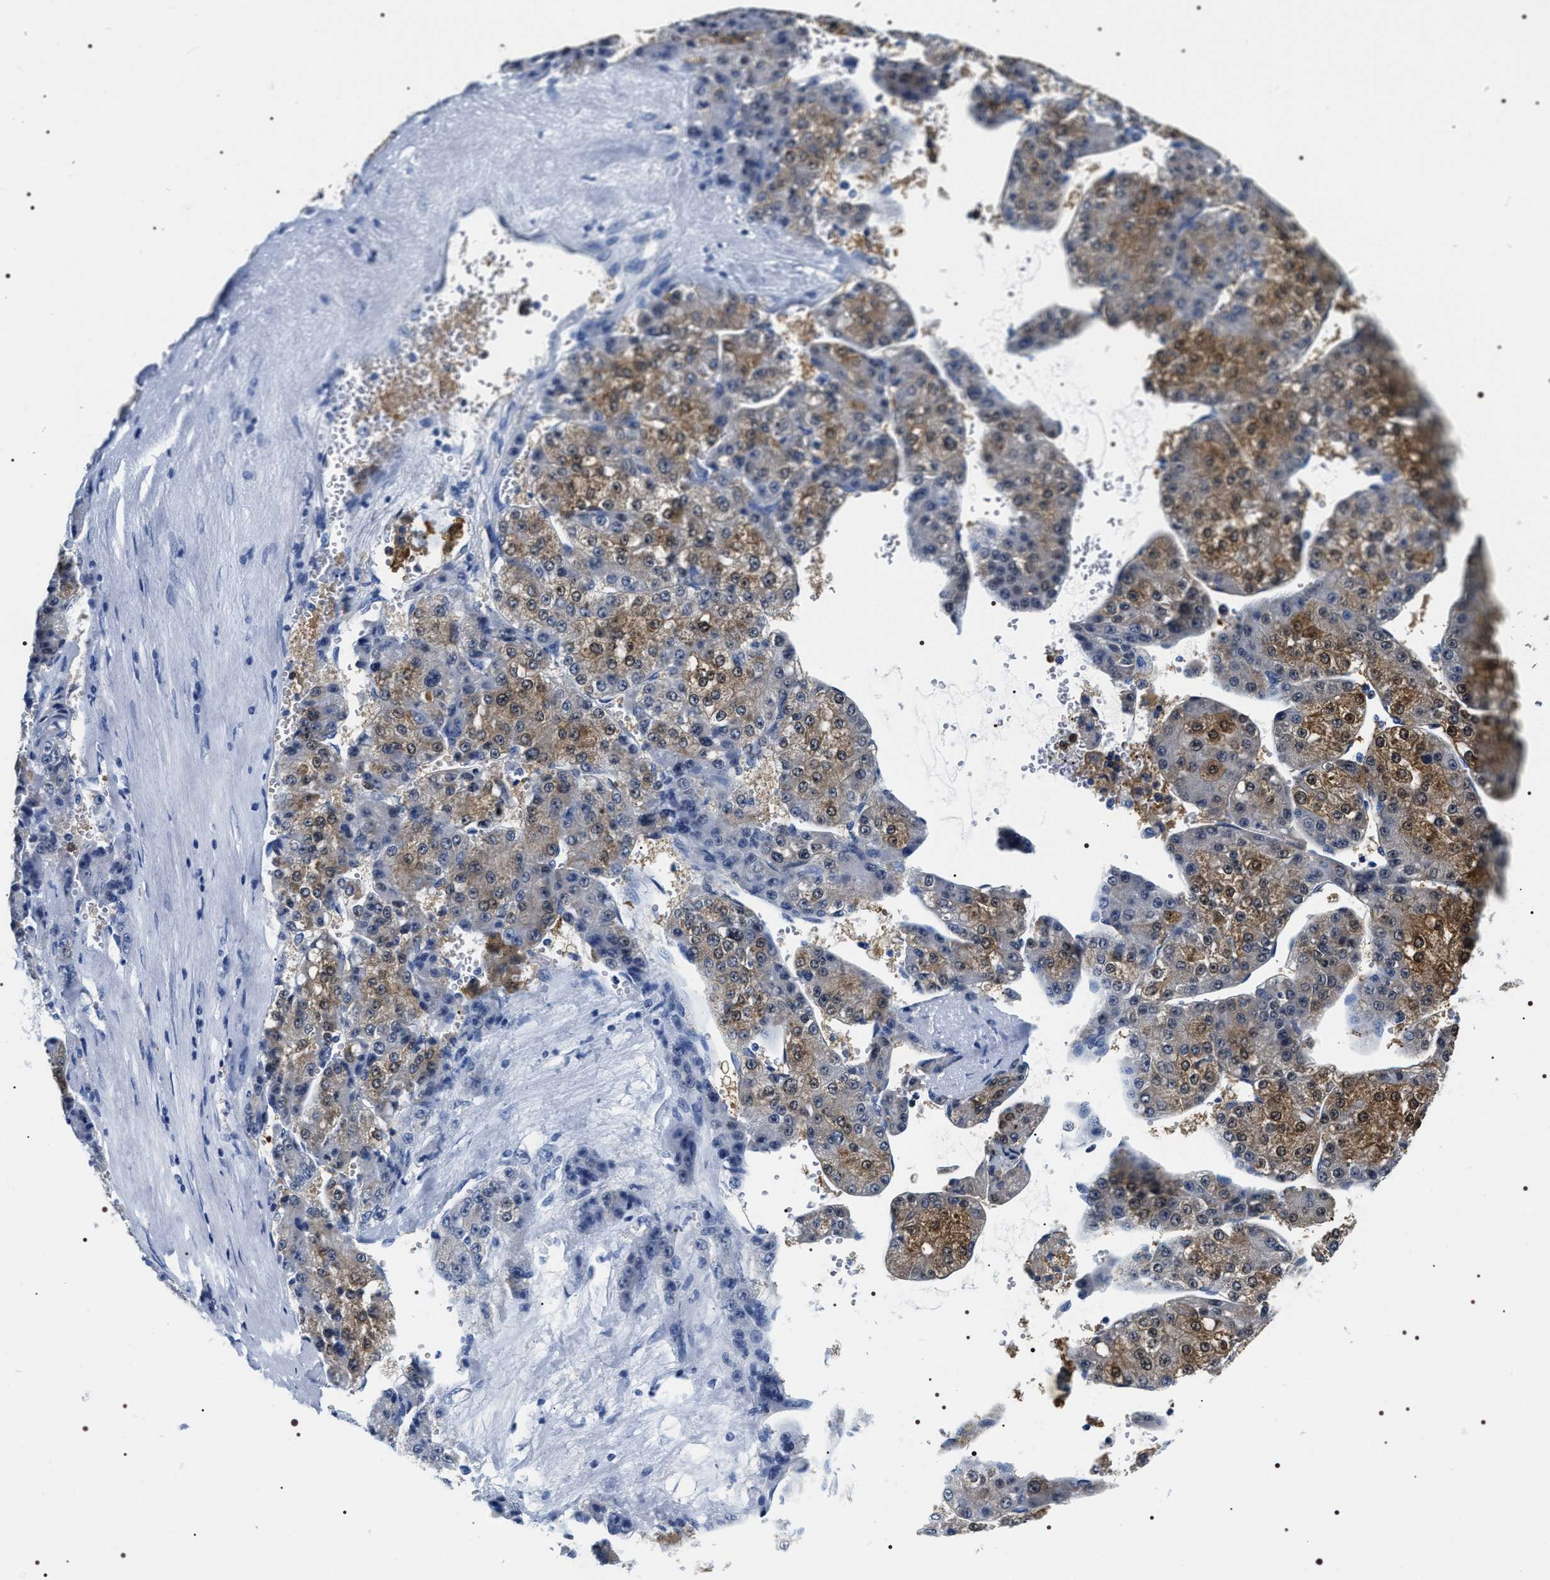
{"staining": {"intensity": "moderate", "quantity": "25%-75%", "location": "cytoplasmic/membranous,nuclear"}, "tissue": "liver cancer", "cell_type": "Tumor cells", "image_type": "cancer", "snomed": [{"axis": "morphology", "description": "Carcinoma, Hepatocellular, NOS"}, {"axis": "topography", "description": "Liver"}], "caption": "Liver hepatocellular carcinoma tissue shows moderate cytoplasmic/membranous and nuclear staining in approximately 25%-75% of tumor cells, visualized by immunohistochemistry. Nuclei are stained in blue.", "gene": "ADH4", "patient": {"sex": "female", "age": 73}}